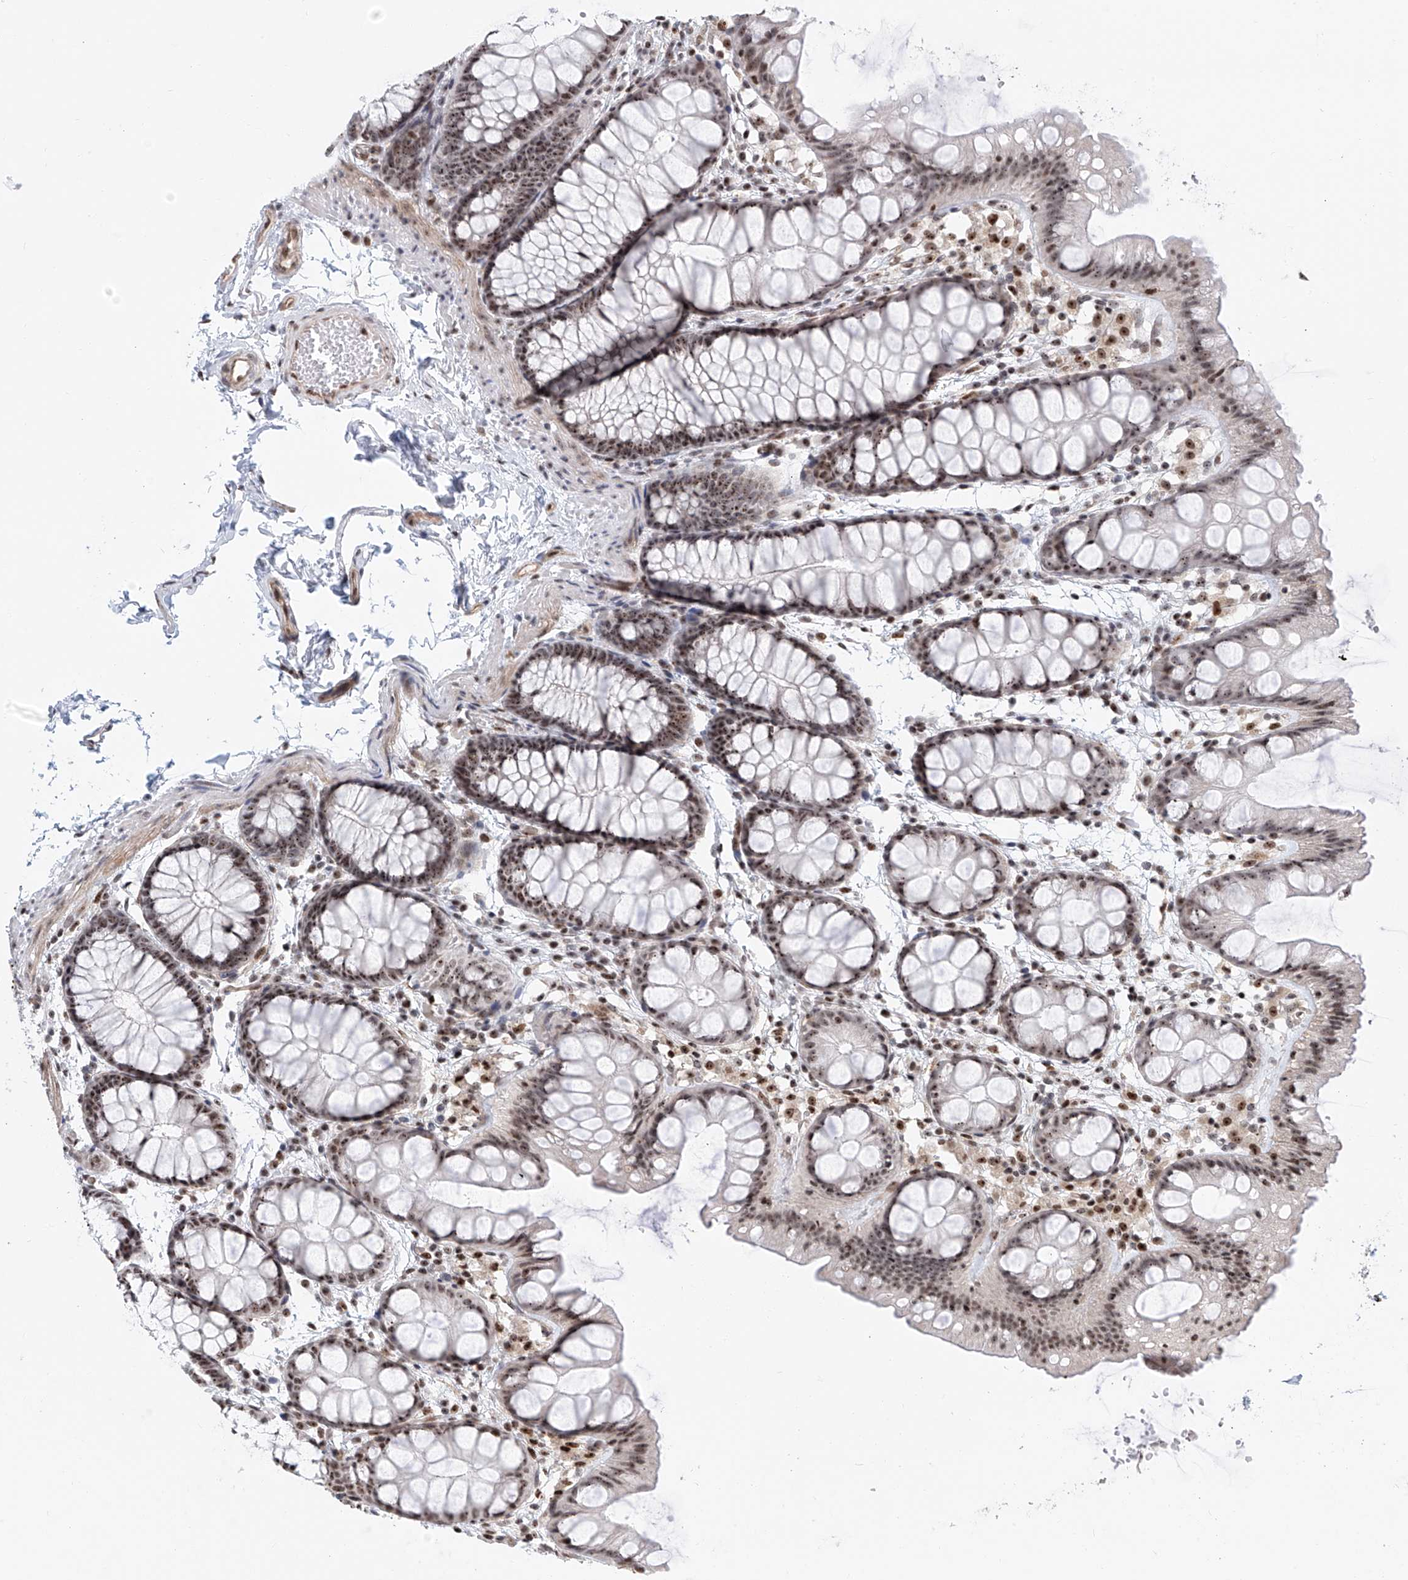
{"staining": {"intensity": "strong", "quantity": ">75%", "location": "nuclear"}, "tissue": "colon", "cell_type": "Endothelial cells", "image_type": "normal", "snomed": [{"axis": "morphology", "description": "Normal tissue, NOS"}, {"axis": "topography", "description": "Colon"}], "caption": "Immunohistochemical staining of benign human colon demonstrates strong nuclear protein staining in about >75% of endothelial cells.", "gene": "PRUNE2", "patient": {"sex": "male", "age": 47}}